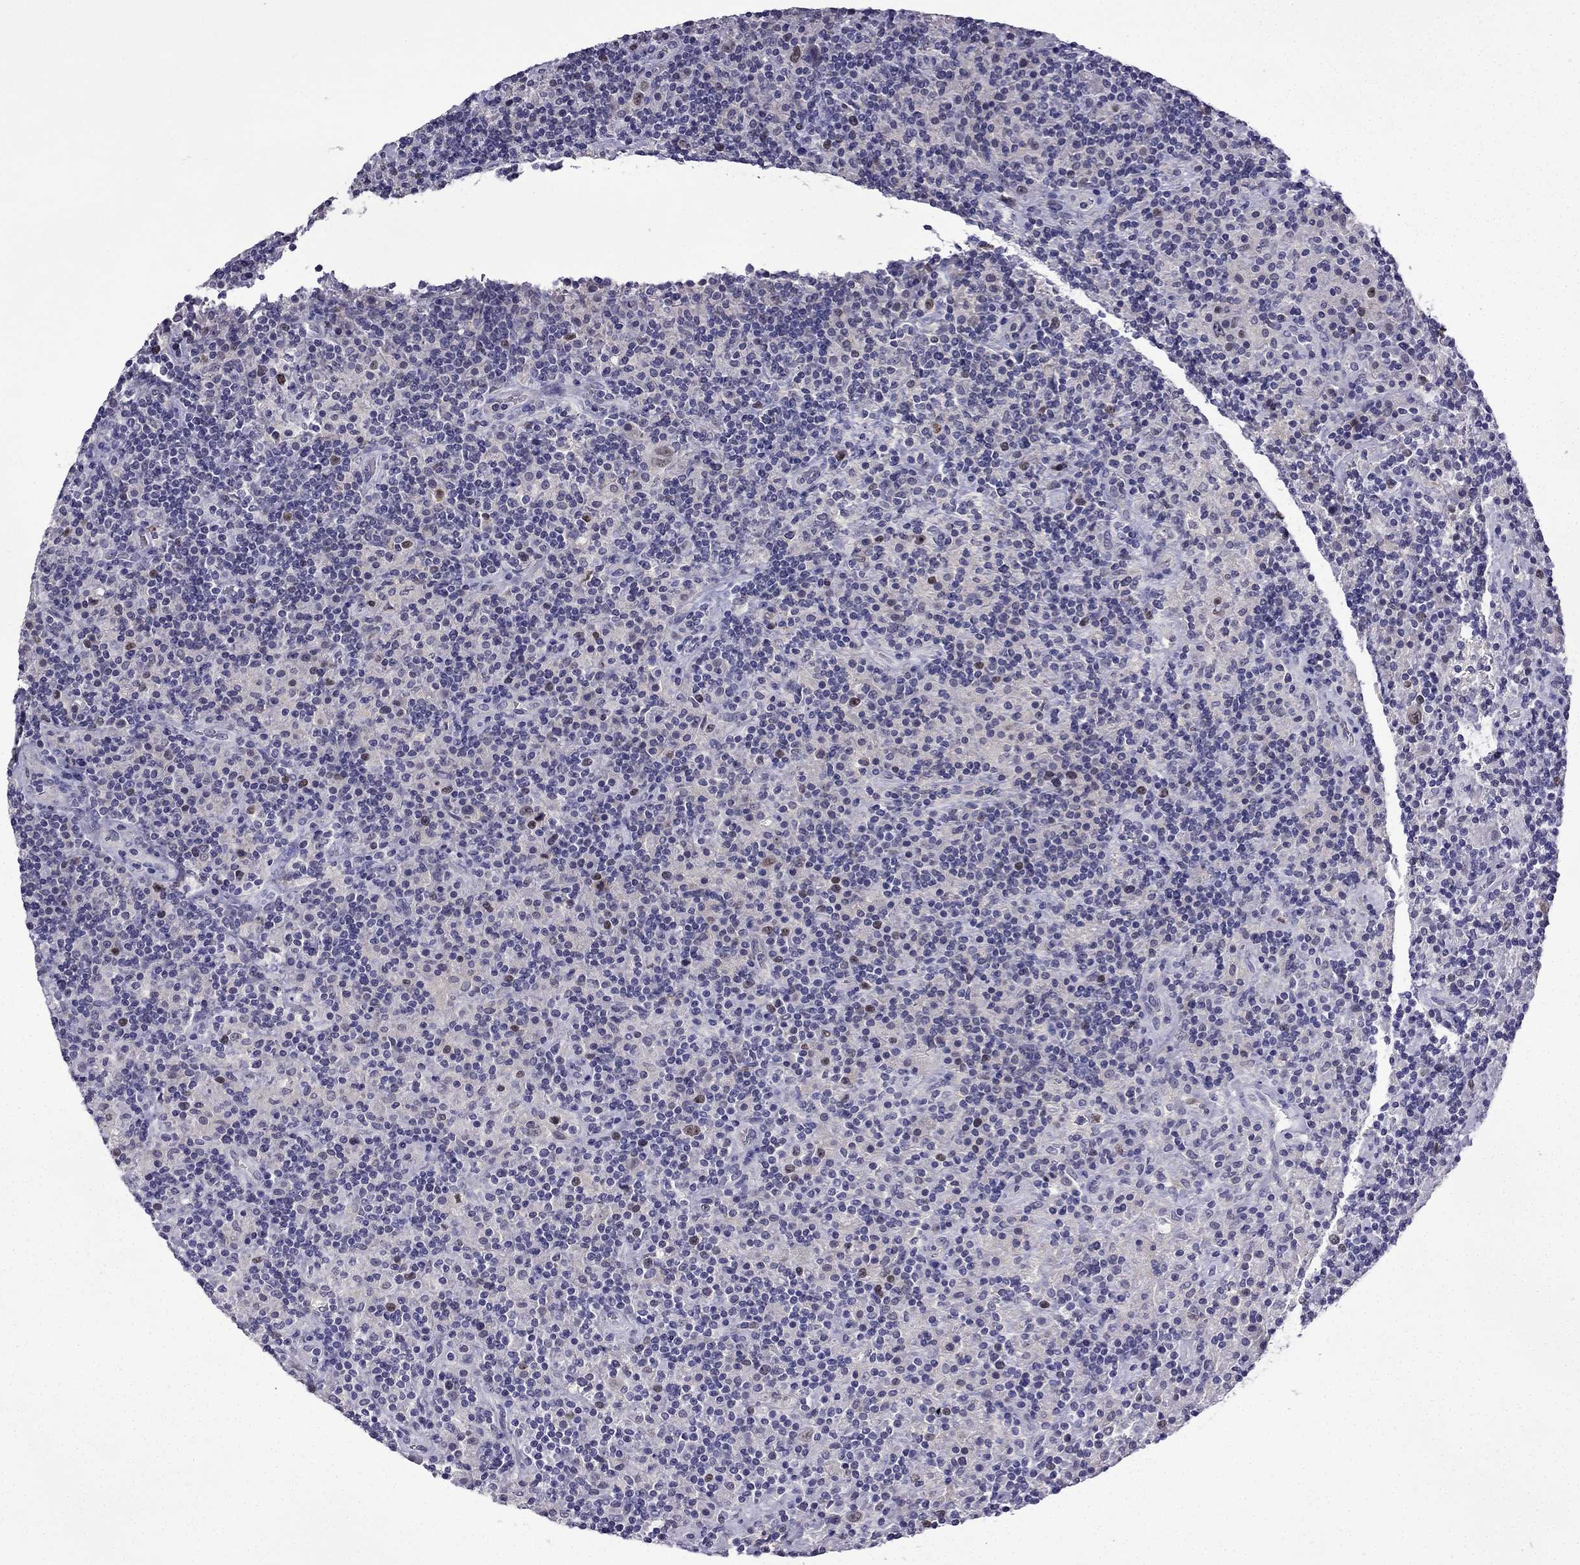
{"staining": {"intensity": "negative", "quantity": "none", "location": "none"}, "tissue": "lymphoma", "cell_type": "Tumor cells", "image_type": "cancer", "snomed": [{"axis": "morphology", "description": "Hodgkin's disease, NOS"}, {"axis": "topography", "description": "Lymph node"}], "caption": "Immunohistochemistry image of human lymphoma stained for a protein (brown), which reveals no expression in tumor cells.", "gene": "UHRF1", "patient": {"sex": "male", "age": 70}}